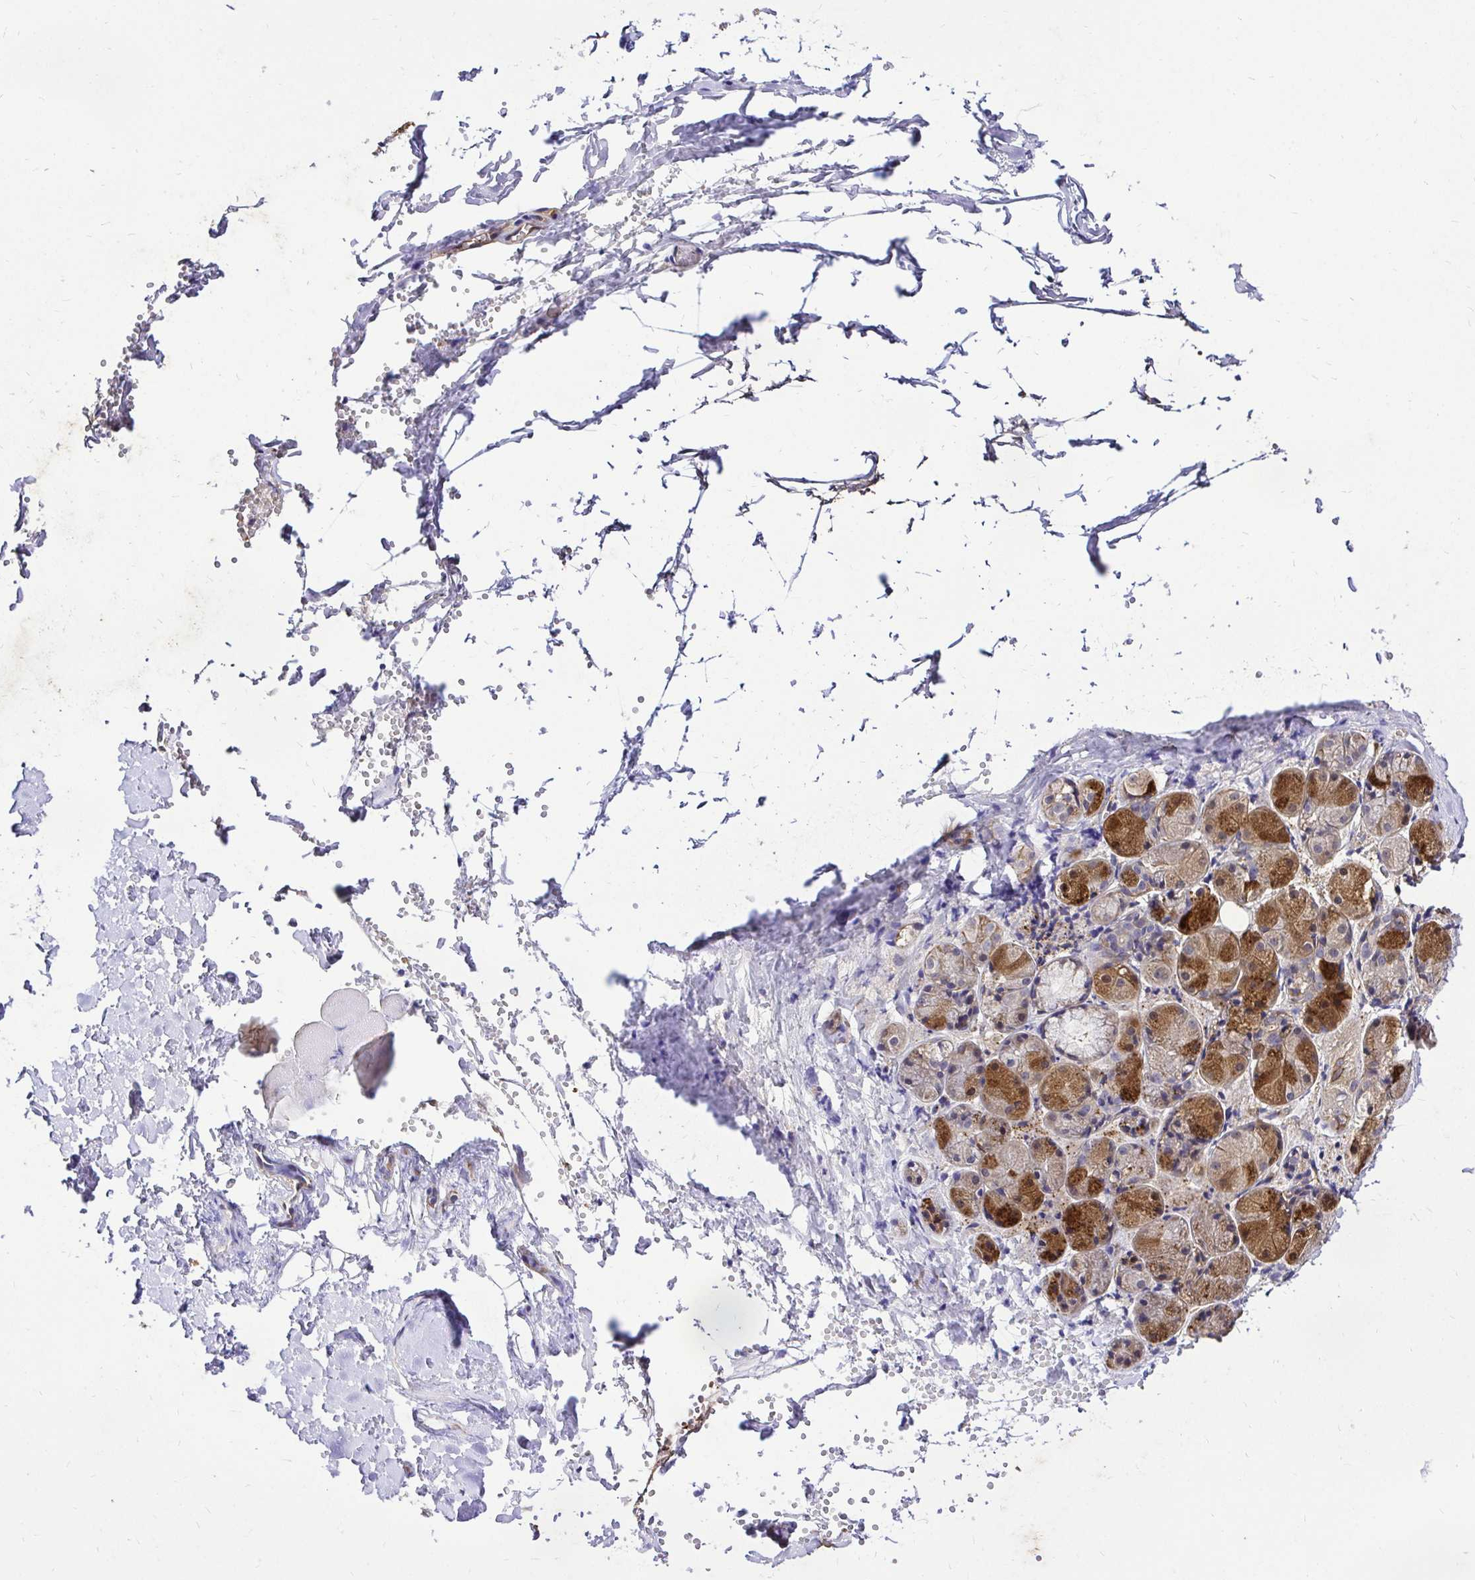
{"staining": {"intensity": "strong", "quantity": "25%-75%", "location": "cytoplasmic/membranous"}, "tissue": "salivary gland", "cell_type": "Glandular cells", "image_type": "normal", "snomed": [{"axis": "morphology", "description": "Normal tissue, NOS"}, {"axis": "topography", "description": "Salivary gland"}], "caption": "The micrograph exhibits immunohistochemical staining of unremarkable salivary gland. There is strong cytoplasmic/membranous staining is seen in approximately 25%-75% of glandular cells. The protein of interest is stained brown, and the nuclei are stained in blue (DAB IHC with brightfield microscopy, high magnification).", "gene": "CCDC122", "patient": {"sex": "female", "age": 24}}